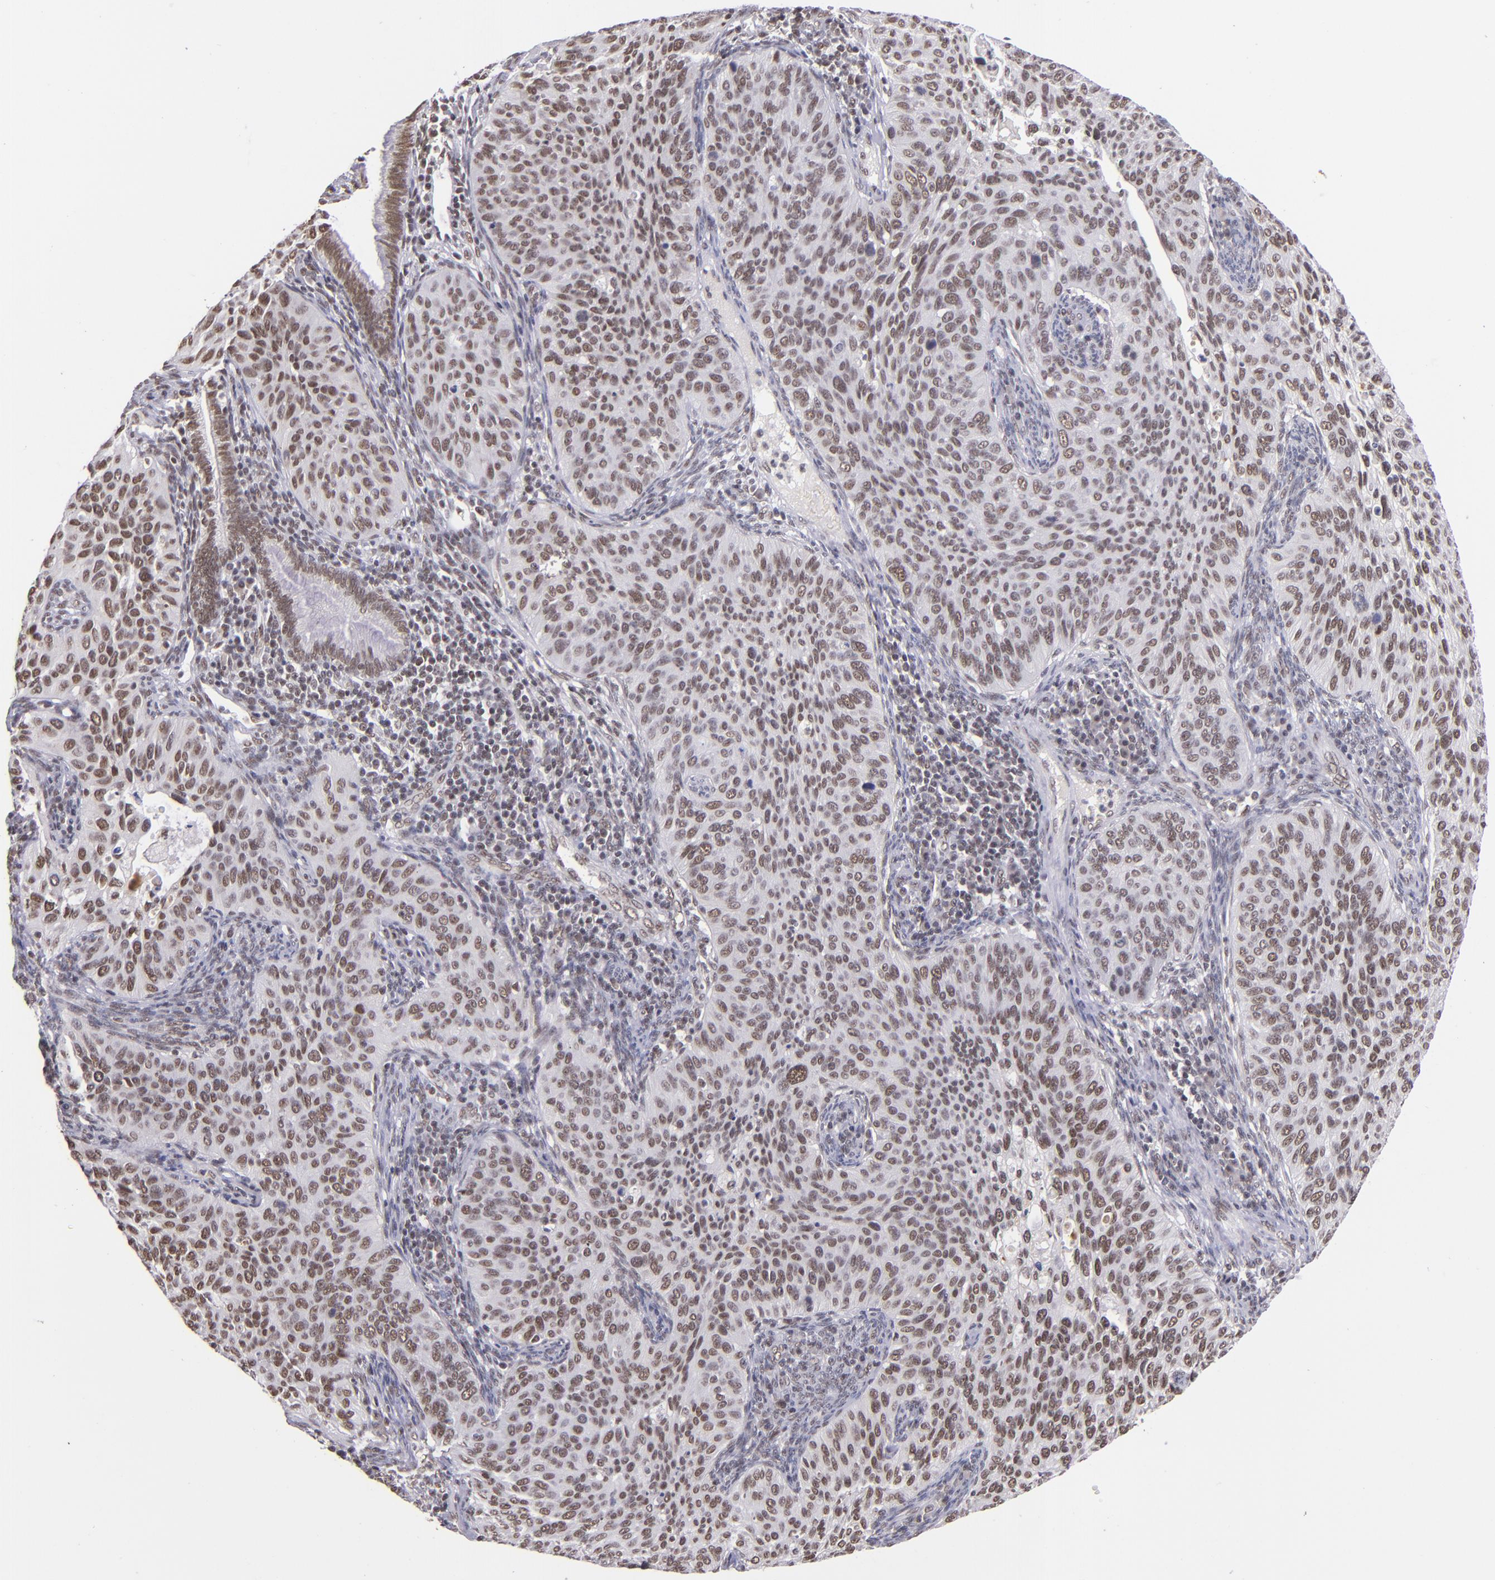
{"staining": {"intensity": "moderate", "quantity": ">75%", "location": "nuclear"}, "tissue": "cervical cancer", "cell_type": "Tumor cells", "image_type": "cancer", "snomed": [{"axis": "morphology", "description": "Adenocarcinoma, NOS"}, {"axis": "topography", "description": "Cervix"}], "caption": "Cervical cancer stained with a protein marker demonstrates moderate staining in tumor cells.", "gene": "ZNF148", "patient": {"sex": "female", "age": 29}}